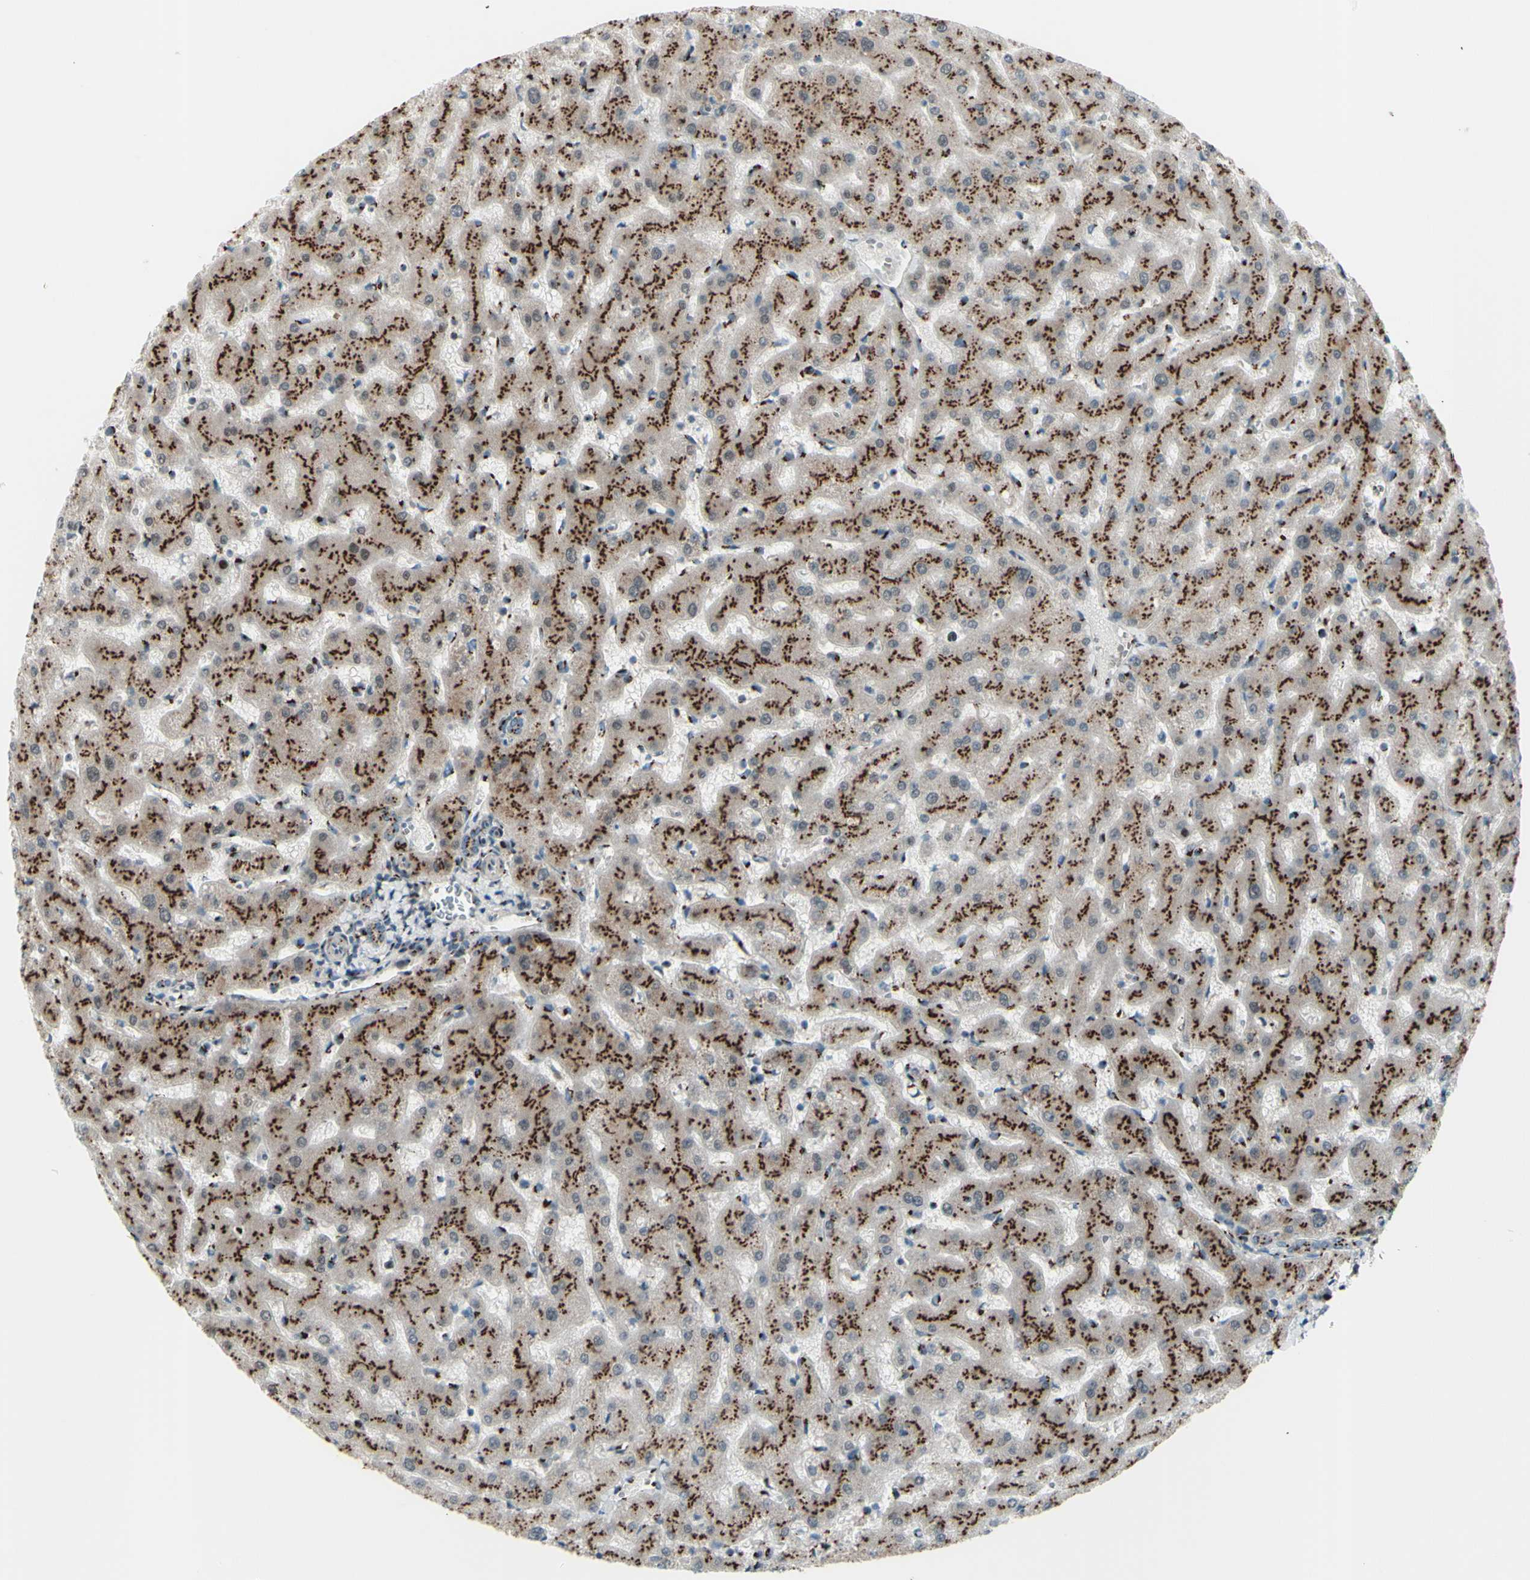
{"staining": {"intensity": "weak", "quantity": "25%-75%", "location": "cytoplasmic/membranous"}, "tissue": "liver", "cell_type": "Cholangiocytes", "image_type": "normal", "snomed": [{"axis": "morphology", "description": "Normal tissue, NOS"}, {"axis": "topography", "description": "Liver"}], "caption": "This image exhibits immunohistochemistry (IHC) staining of unremarkable liver, with low weak cytoplasmic/membranous positivity in about 25%-75% of cholangiocytes.", "gene": "BPNT2", "patient": {"sex": "female", "age": 63}}